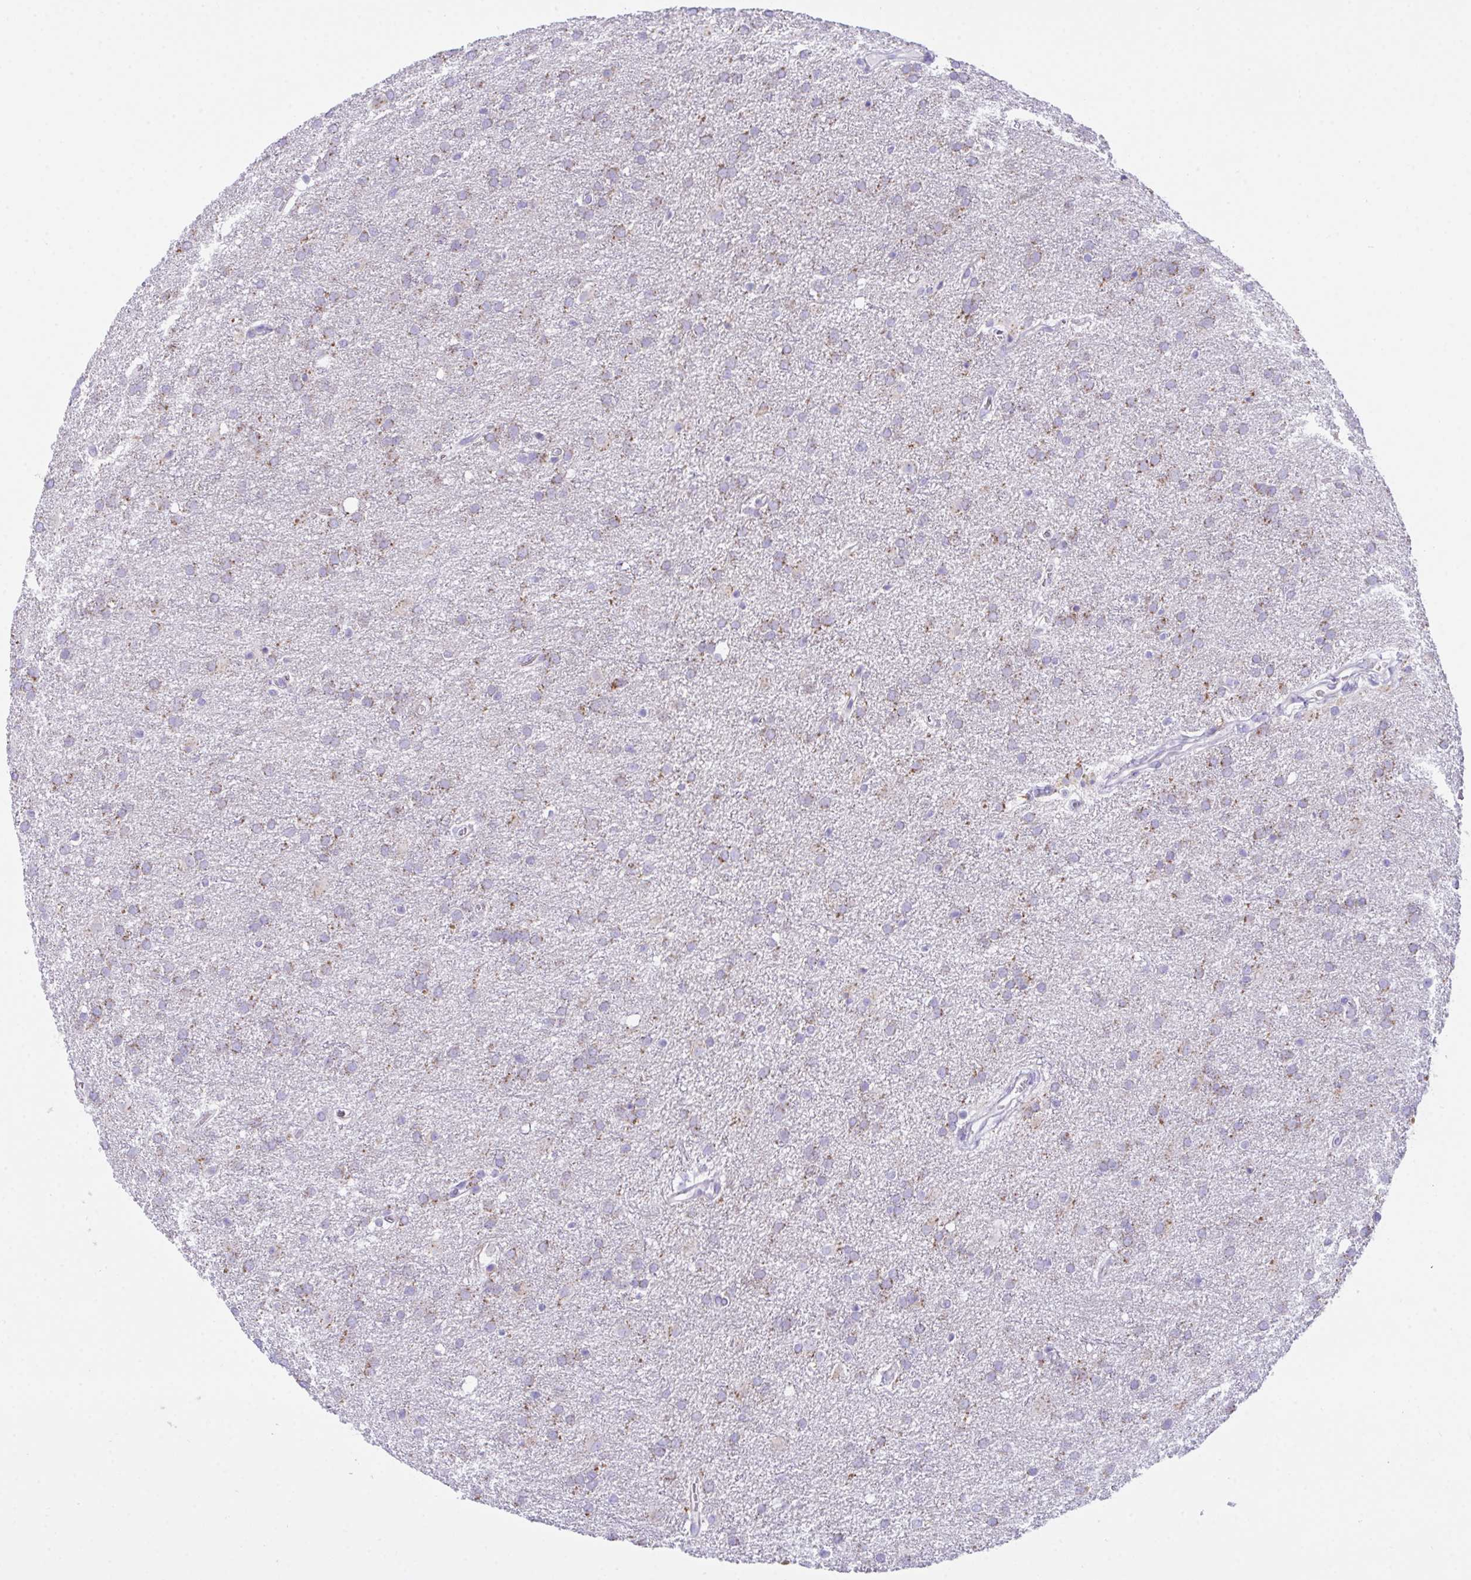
{"staining": {"intensity": "moderate", "quantity": "25%-75%", "location": "cytoplasmic/membranous"}, "tissue": "glioma", "cell_type": "Tumor cells", "image_type": "cancer", "snomed": [{"axis": "morphology", "description": "Glioma, malignant, Low grade"}, {"axis": "topography", "description": "Brain"}], "caption": "Glioma stained with a protein marker displays moderate staining in tumor cells.", "gene": "TMEM106B", "patient": {"sex": "female", "age": 32}}